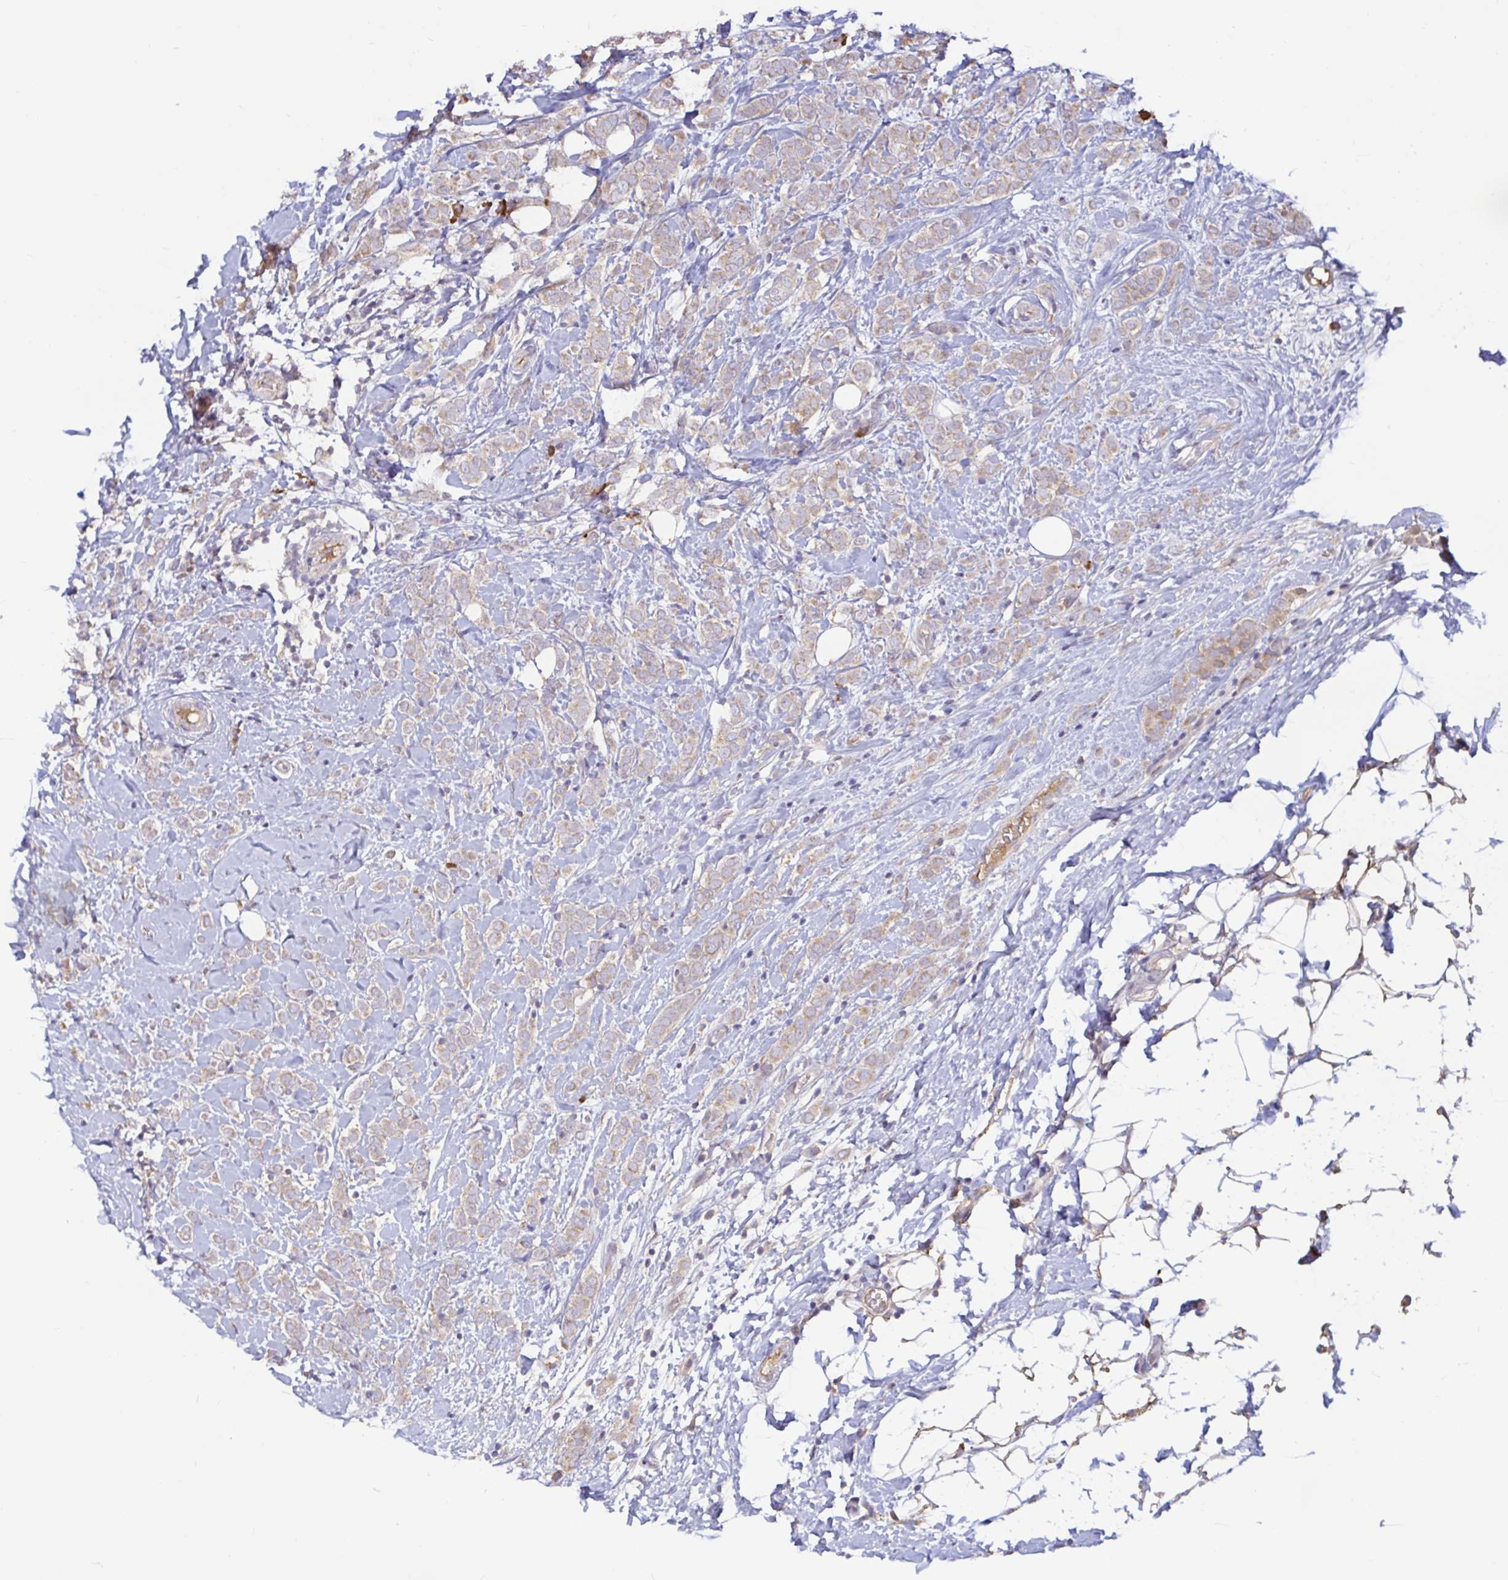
{"staining": {"intensity": "weak", "quantity": "25%-75%", "location": "cytoplasmic/membranous"}, "tissue": "breast cancer", "cell_type": "Tumor cells", "image_type": "cancer", "snomed": [{"axis": "morphology", "description": "Lobular carcinoma"}, {"axis": "topography", "description": "Breast"}], "caption": "Brown immunohistochemical staining in breast cancer (lobular carcinoma) exhibits weak cytoplasmic/membranous staining in approximately 25%-75% of tumor cells.", "gene": "LARP1", "patient": {"sex": "female", "age": 49}}